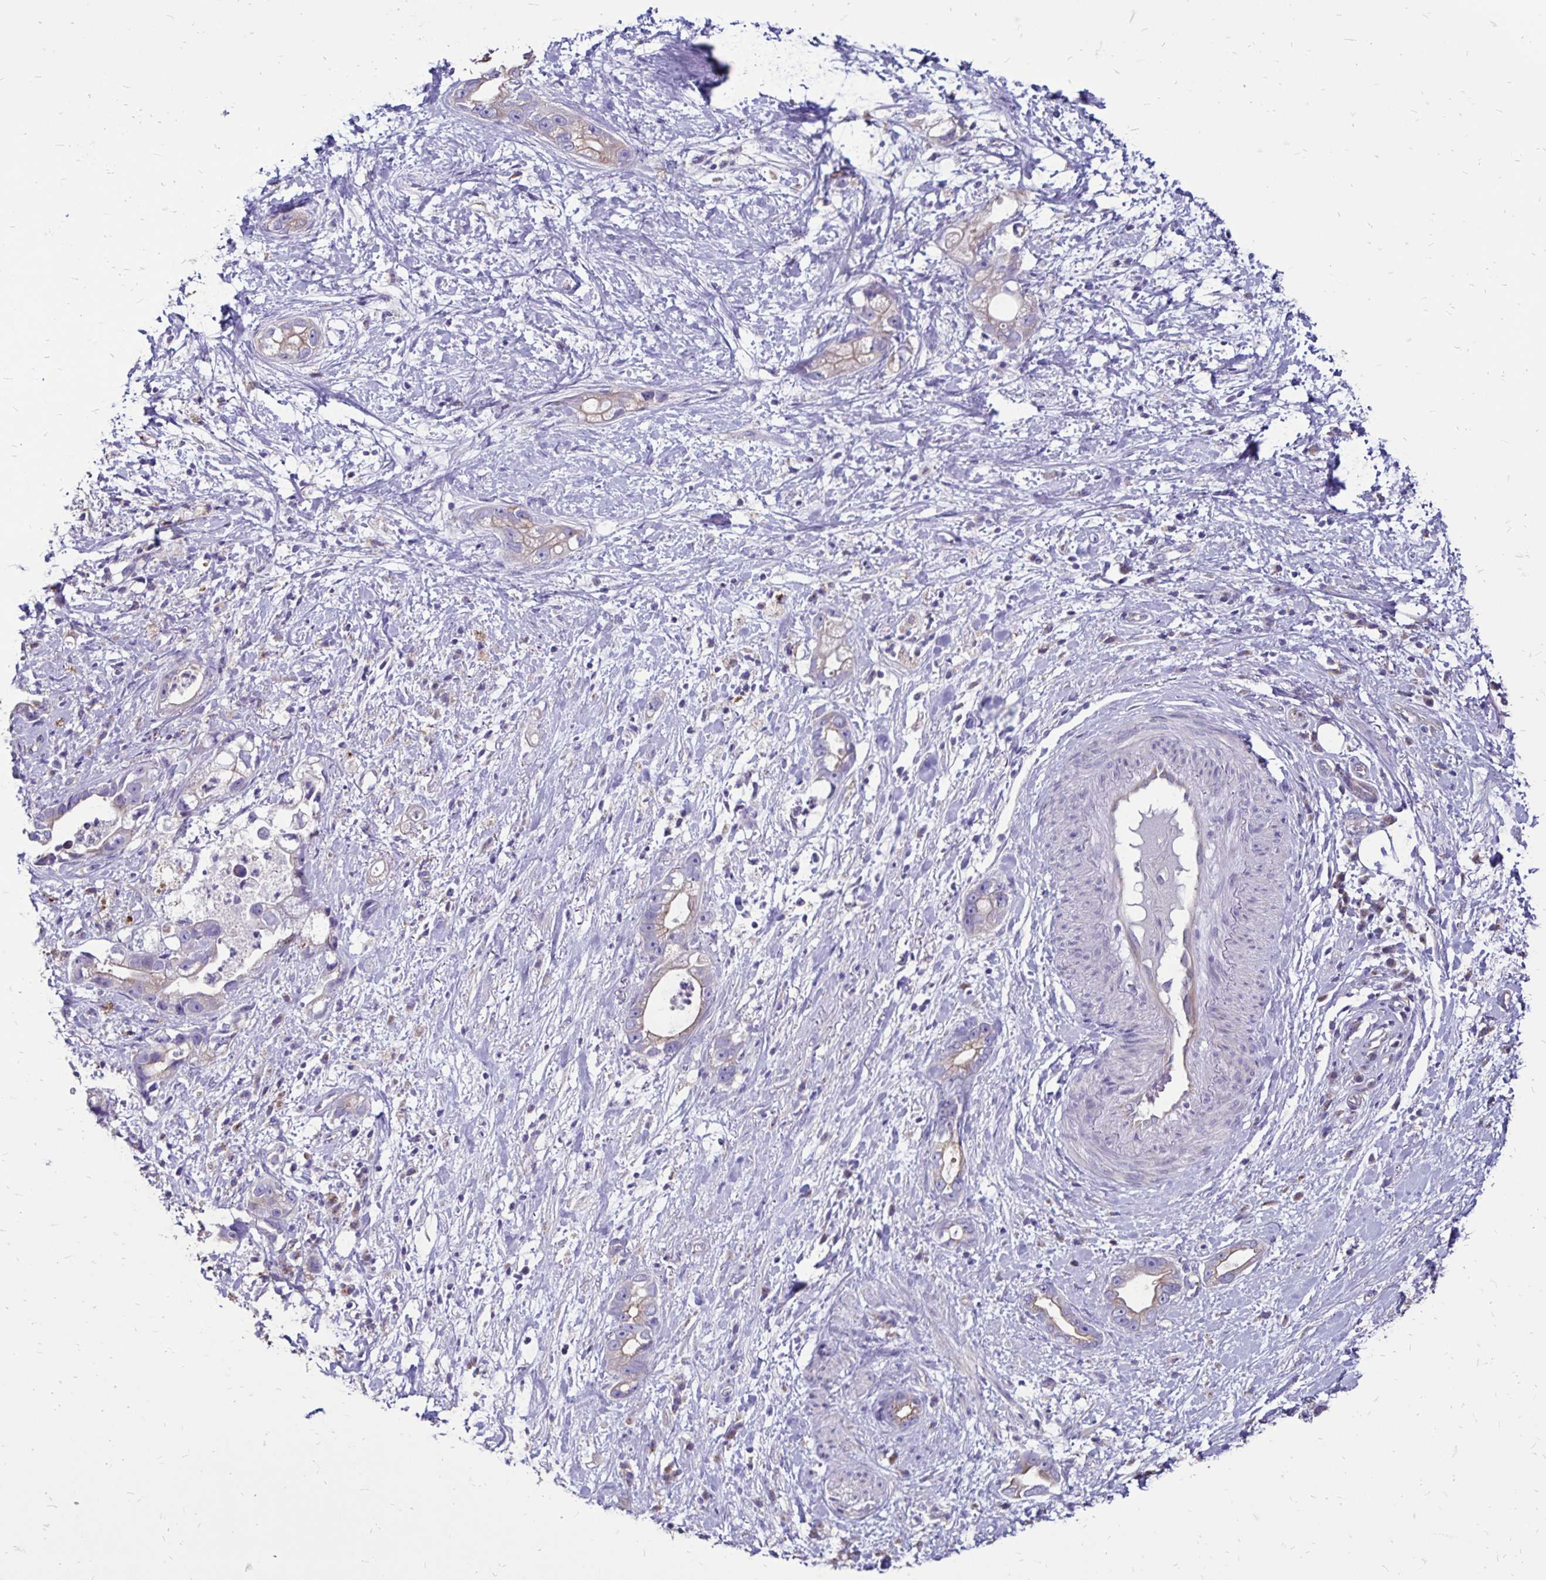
{"staining": {"intensity": "weak", "quantity": "<25%", "location": "cytoplasmic/membranous"}, "tissue": "stomach cancer", "cell_type": "Tumor cells", "image_type": "cancer", "snomed": [{"axis": "morphology", "description": "Adenocarcinoma, NOS"}, {"axis": "topography", "description": "Stomach"}], "caption": "IHC micrograph of neoplastic tissue: human stomach cancer stained with DAB (3,3'-diaminobenzidine) shows no significant protein expression in tumor cells. The staining was performed using DAB to visualize the protein expression in brown, while the nuclei were stained in blue with hematoxylin (Magnification: 20x).", "gene": "EVPL", "patient": {"sex": "male", "age": 55}}